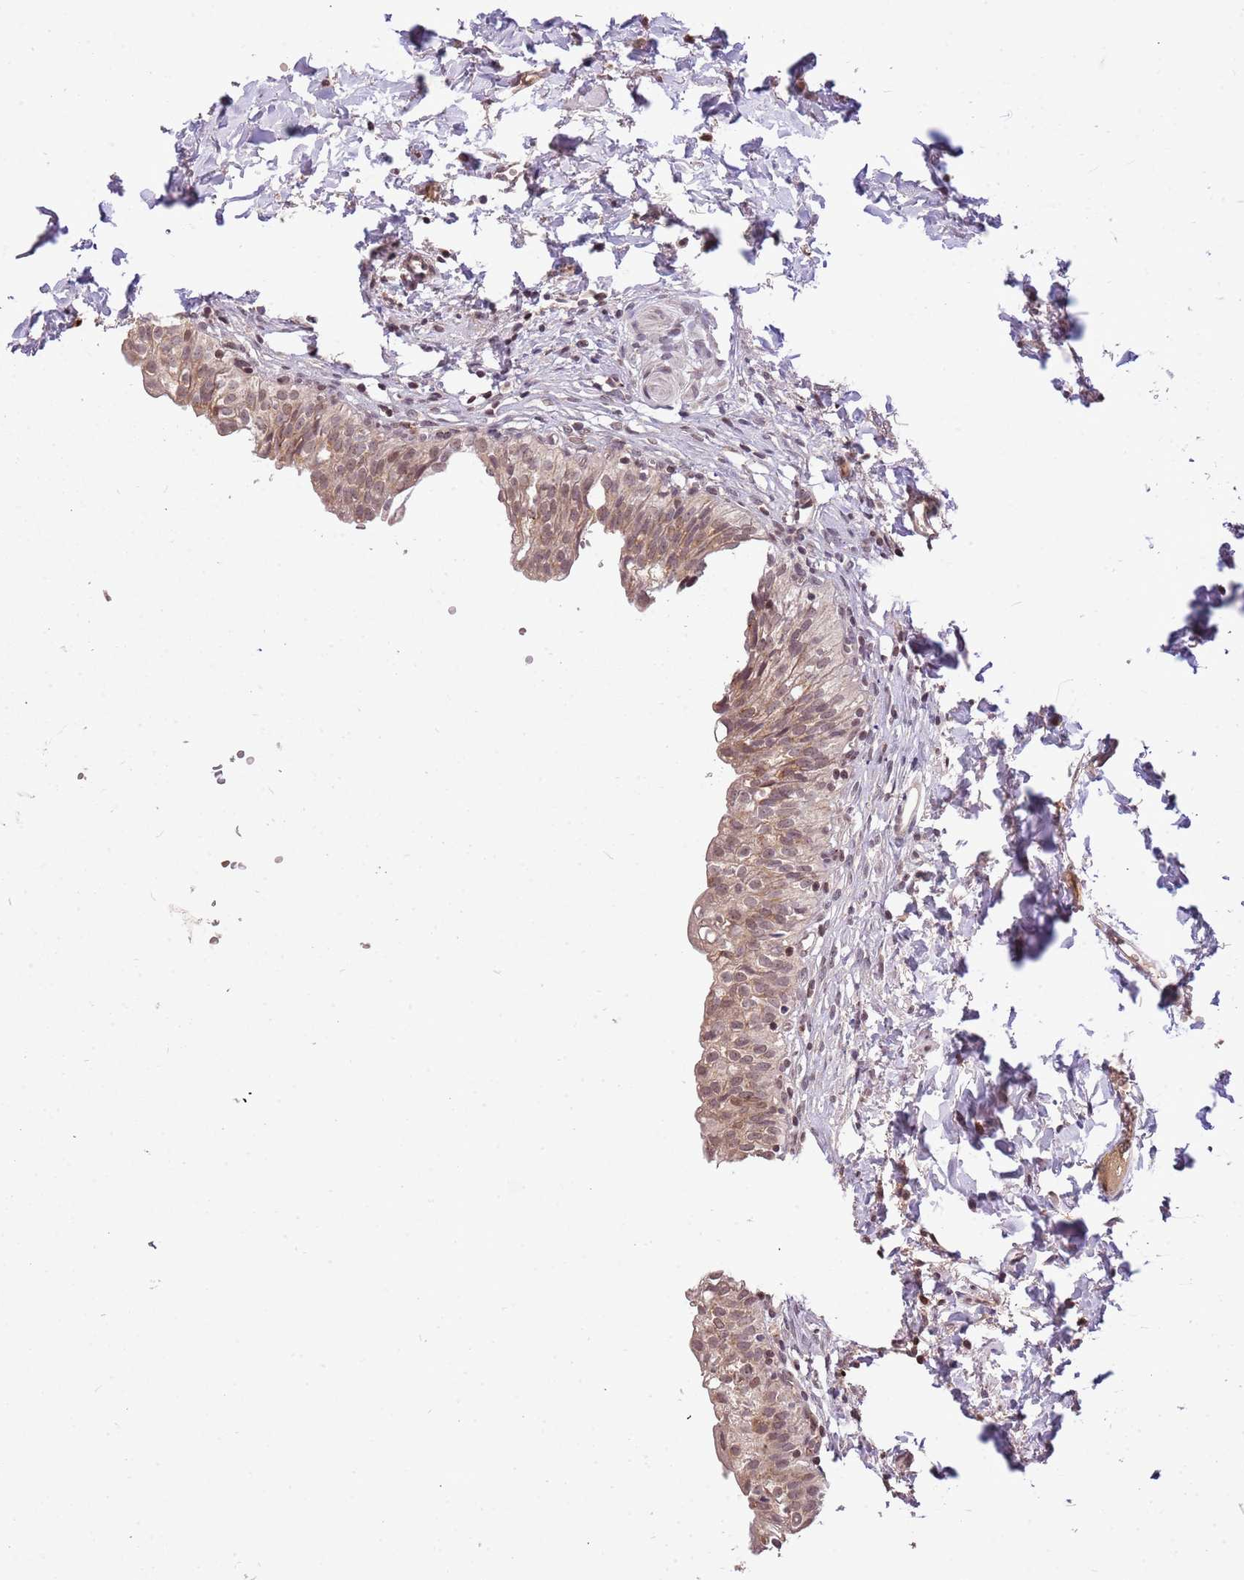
{"staining": {"intensity": "moderate", "quantity": ">75%", "location": "cytoplasmic/membranous,nuclear"}, "tissue": "urinary bladder", "cell_type": "Urothelial cells", "image_type": "normal", "snomed": [{"axis": "morphology", "description": "Normal tissue, NOS"}, {"axis": "topography", "description": "Urinary bladder"}], "caption": "This image demonstrates immunohistochemistry staining of unremarkable human urinary bladder, with medium moderate cytoplasmic/membranous,nuclear staining in about >75% of urothelial cells.", "gene": "SAMSN1", "patient": {"sex": "male", "age": 55}}